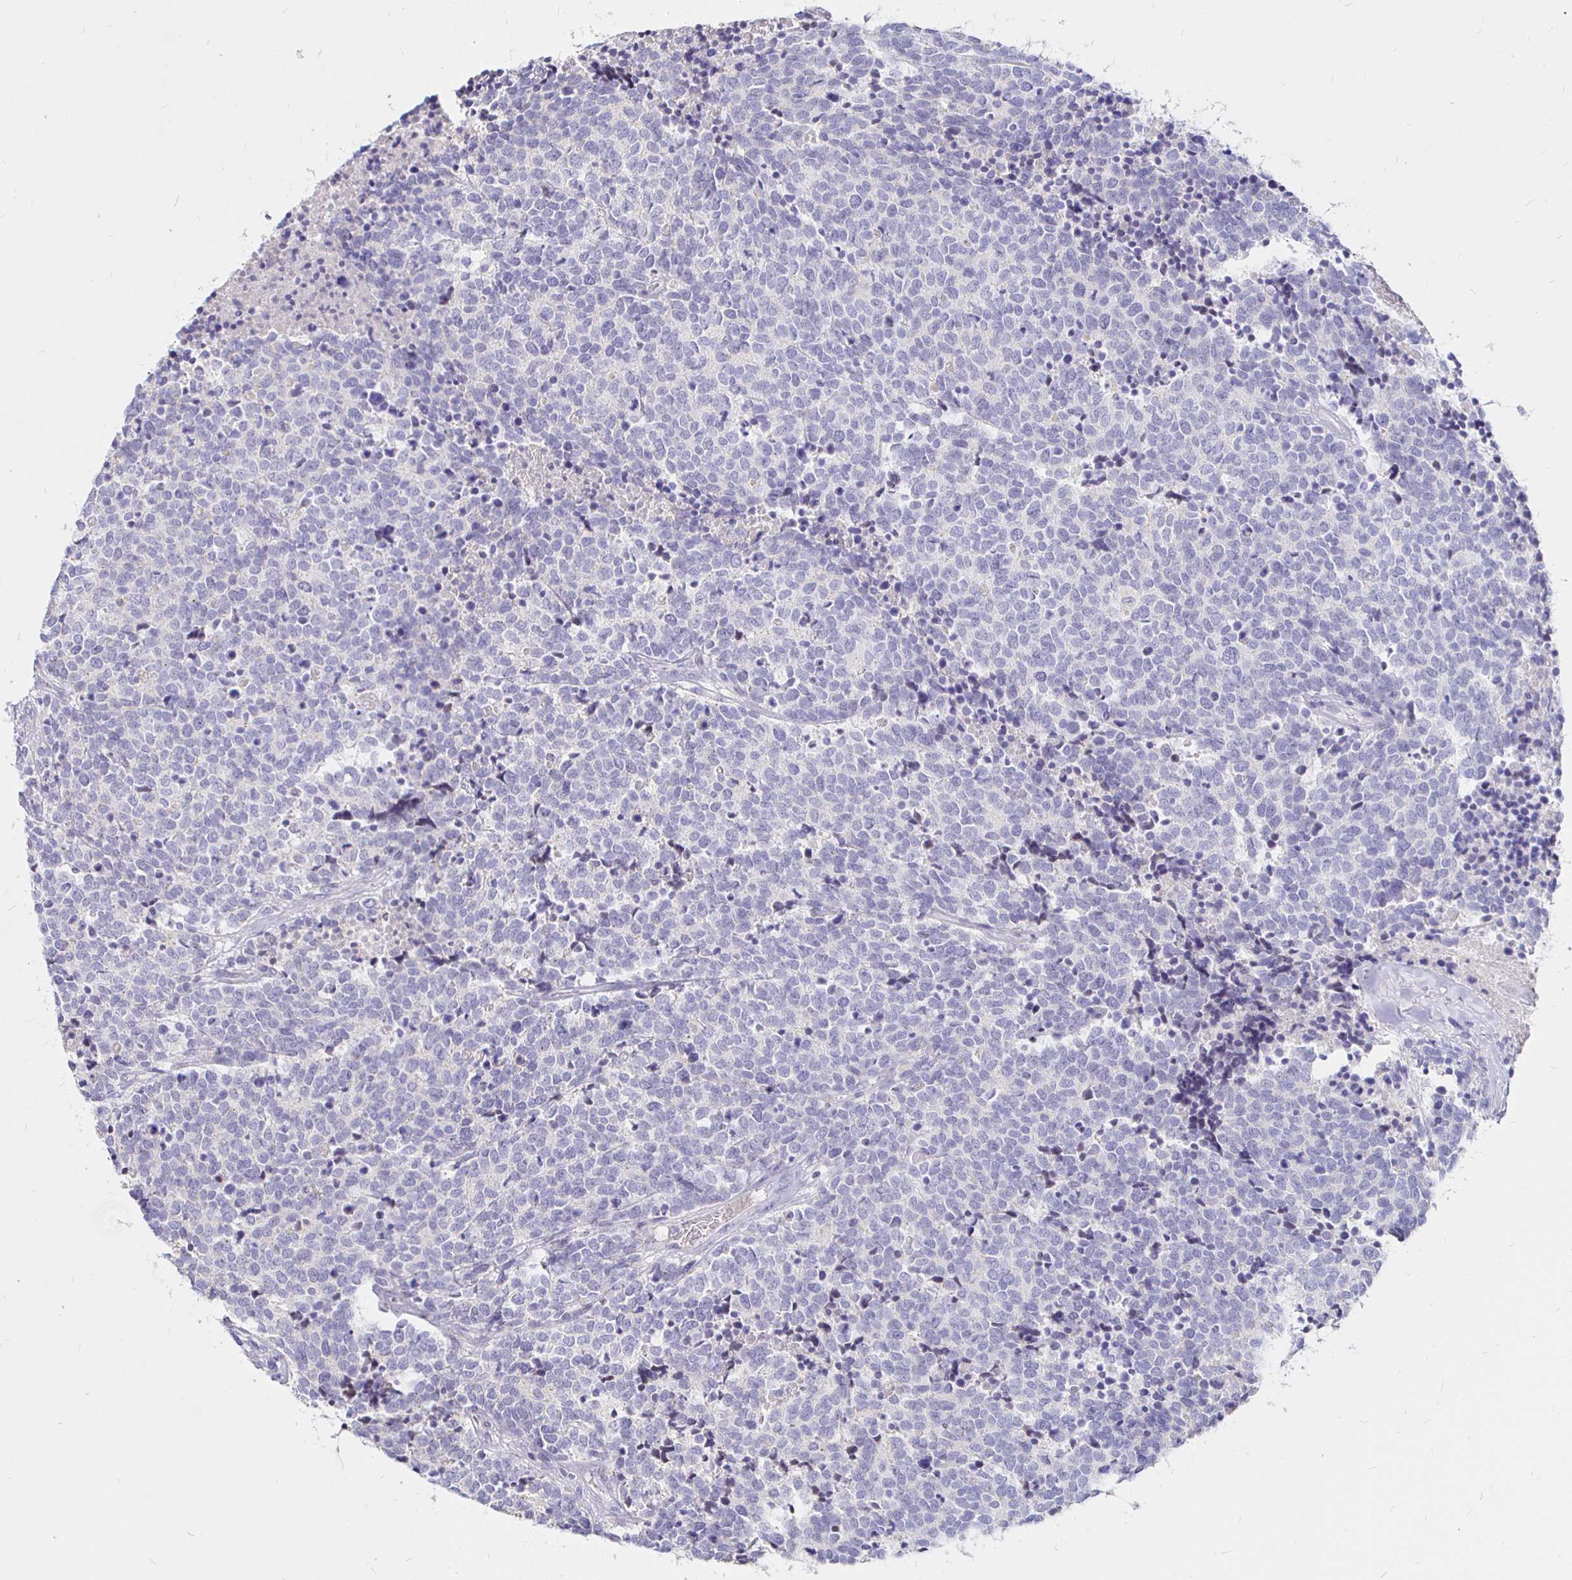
{"staining": {"intensity": "negative", "quantity": "none", "location": "none"}, "tissue": "carcinoid", "cell_type": "Tumor cells", "image_type": "cancer", "snomed": [{"axis": "morphology", "description": "Carcinoid, malignant, NOS"}, {"axis": "topography", "description": "Skin"}], "caption": "This is an immunohistochemistry image of carcinoid. There is no expression in tumor cells.", "gene": "NECAB1", "patient": {"sex": "female", "age": 79}}